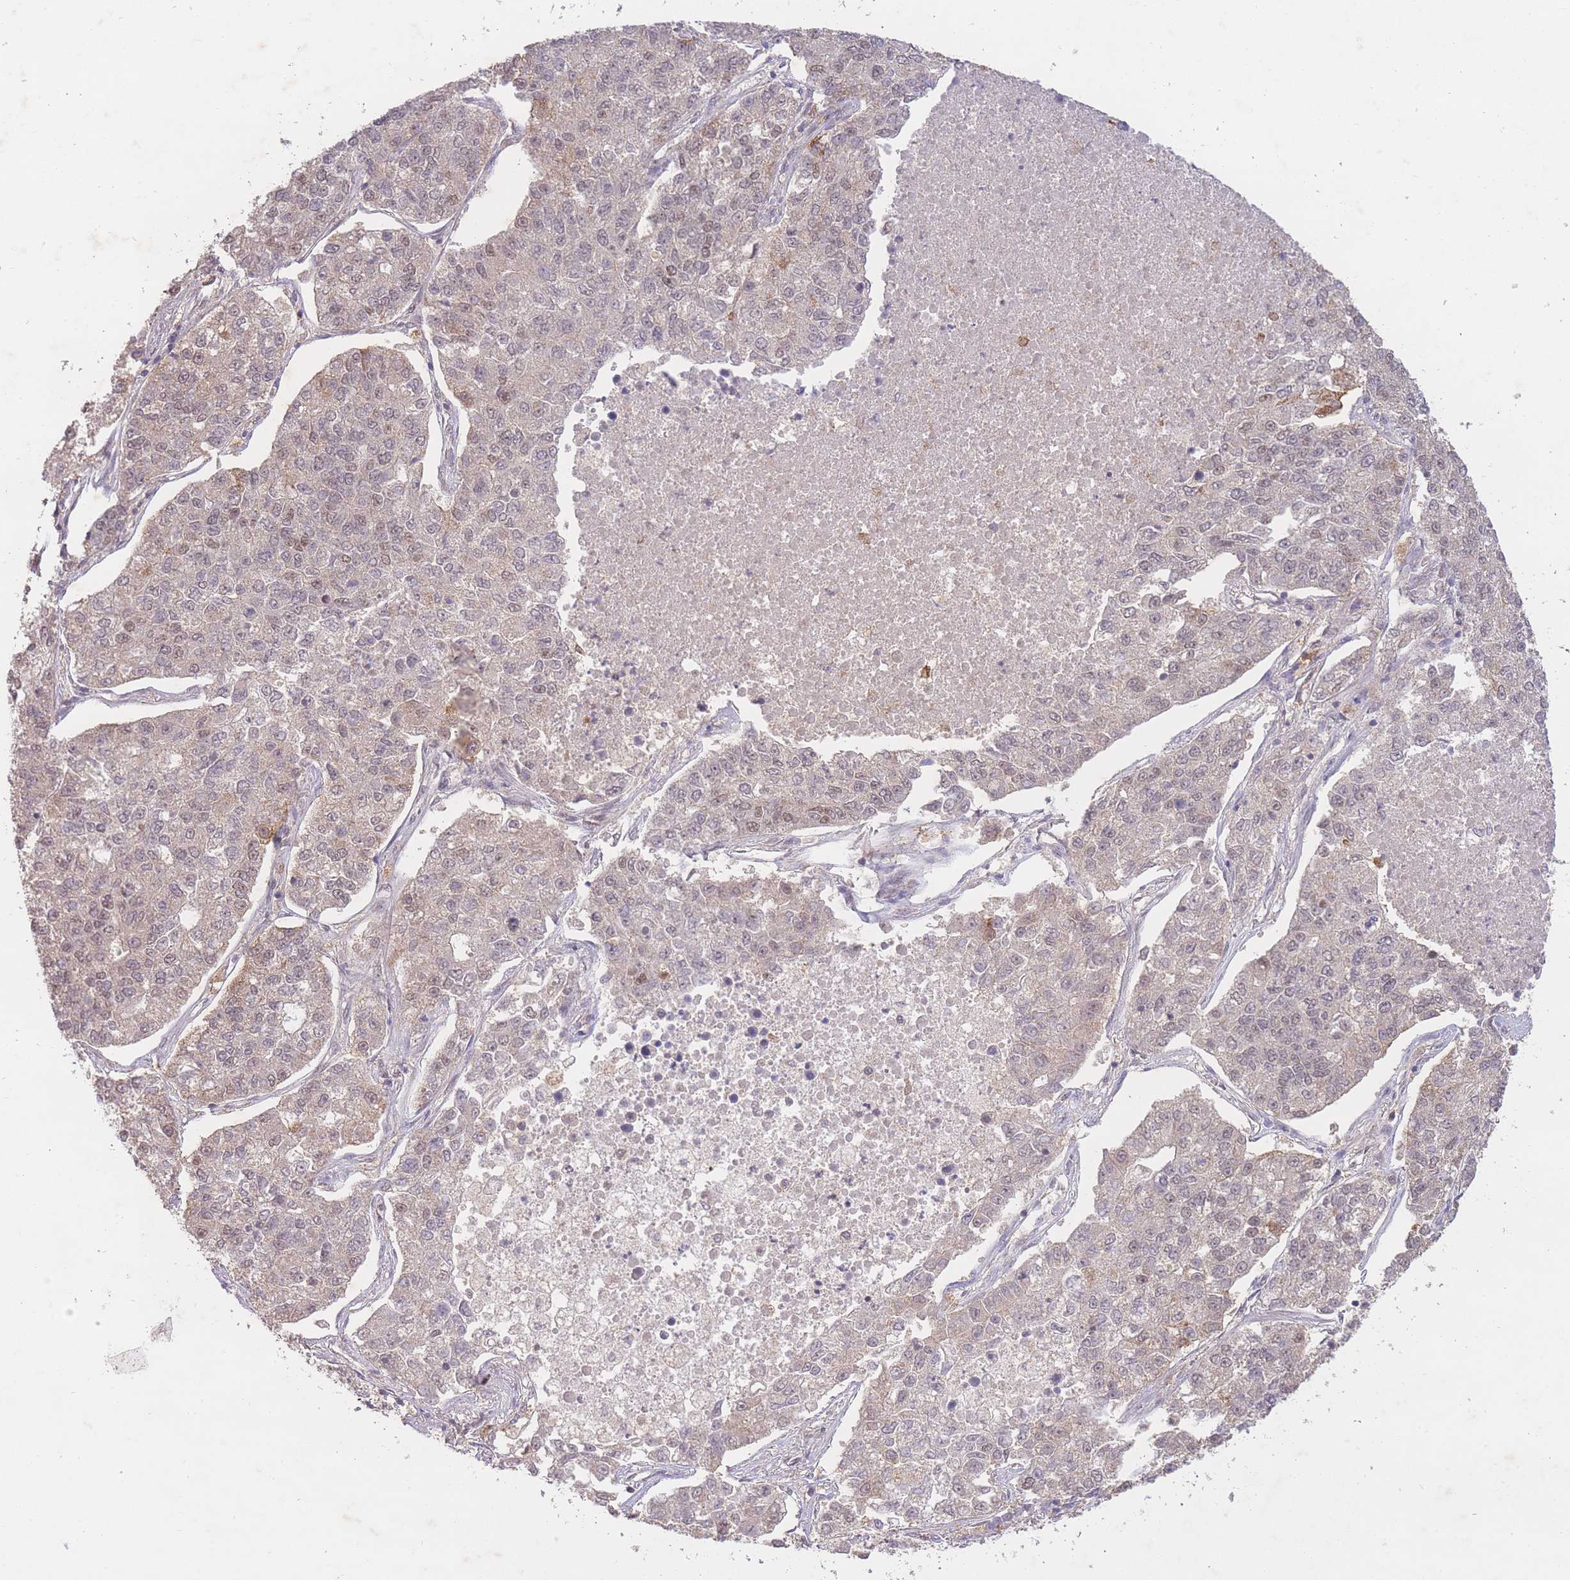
{"staining": {"intensity": "weak", "quantity": "25%-75%", "location": "cytoplasmic/membranous,nuclear"}, "tissue": "lung cancer", "cell_type": "Tumor cells", "image_type": "cancer", "snomed": [{"axis": "morphology", "description": "Adenocarcinoma, NOS"}, {"axis": "topography", "description": "Lung"}], "caption": "Lung adenocarcinoma stained for a protein shows weak cytoplasmic/membranous and nuclear positivity in tumor cells. The staining is performed using DAB brown chromogen to label protein expression. The nuclei are counter-stained blue using hematoxylin.", "gene": "RNF144B", "patient": {"sex": "male", "age": 49}}